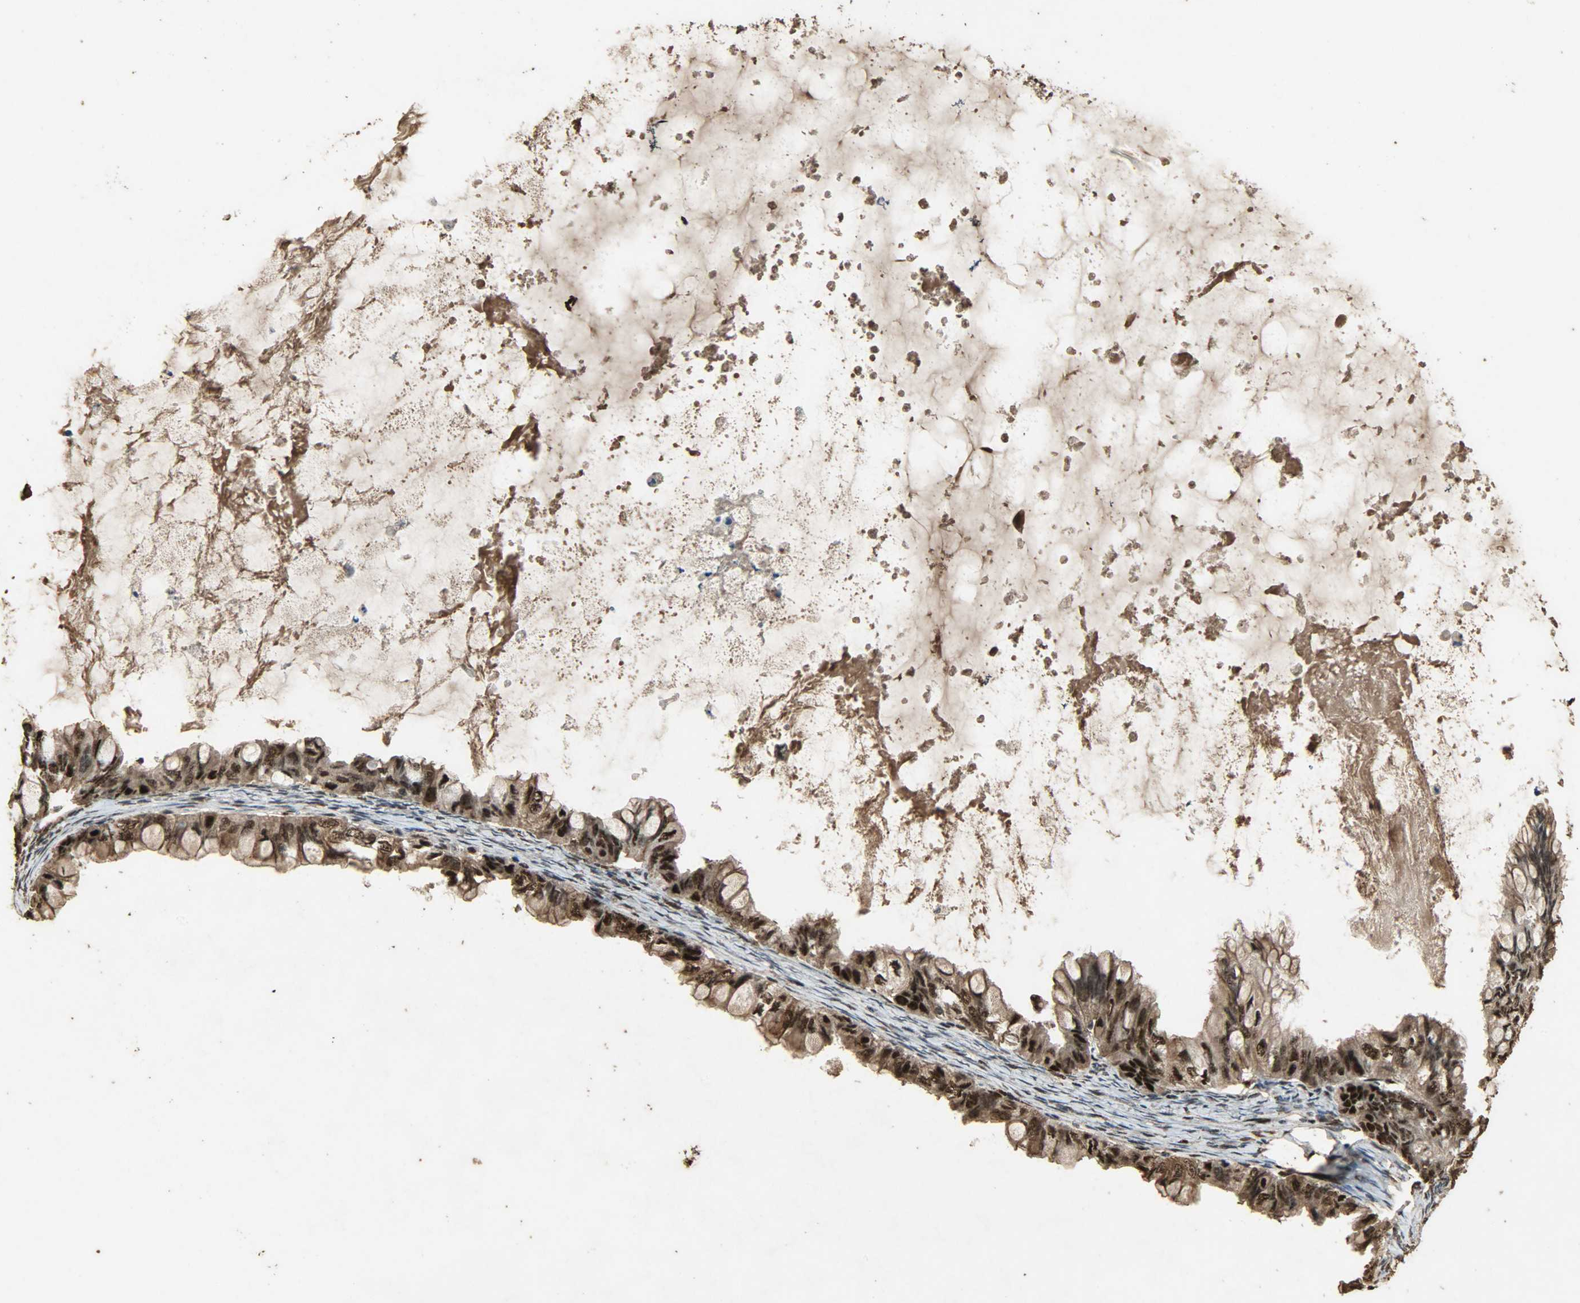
{"staining": {"intensity": "strong", "quantity": ">75%", "location": "cytoplasmic/membranous,nuclear"}, "tissue": "ovarian cancer", "cell_type": "Tumor cells", "image_type": "cancer", "snomed": [{"axis": "morphology", "description": "Cystadenocarcinoma, mucinous, NOS"}, {"axis": "topography", "description": "Ovary"}], "caption": "DAB immunohistochemical staining of ovarian mucinous cystadenocarcinoma exhibits strong cytoplasmic/membranous and nuclear protein expression in approximately >75% of tumor cells.", "gene": "CCNT2", "patient": {"sex": "female", "age": 80}}